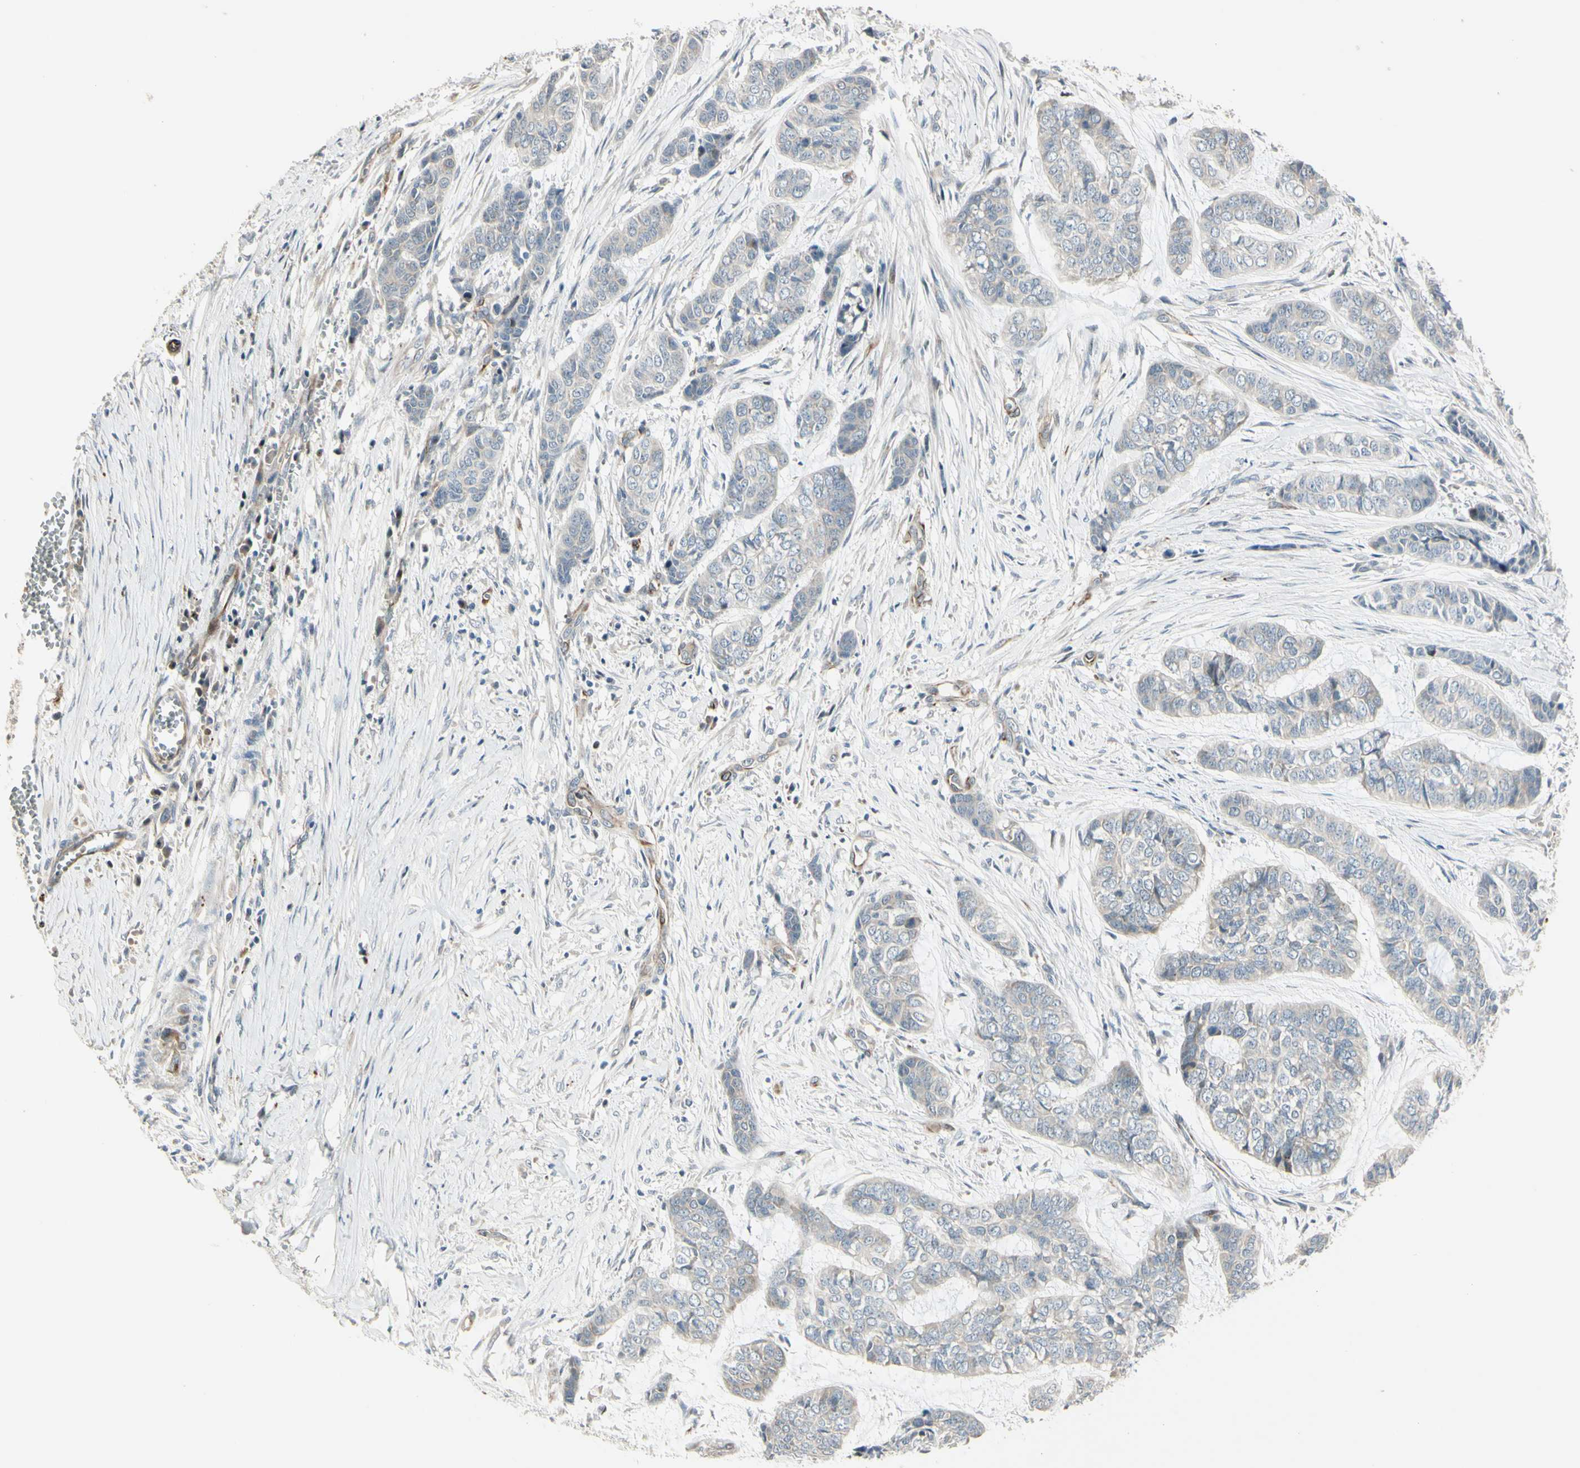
{"staining": {"intensity": "negative", "quantity": "none", "location": "none"}, "tissue": "skin cancer", "cell_type": "Tumor cells", "image_type": "cancer", "snomed": [{"axis": "morphology", "description": "Basal cell carcinoma"}, {"axis": "topography", "description": "Skin"}], "caption": "DAB immunohistochemical staining of human basal cell carcinoma (skin) exhibits no significant expression in tumor cells. (Brightfield microscopy of DAB (3,3'-diaminobenzidine) IHC at high magnification).", "gene": "NDFIP1", "patient": {"sex": "female", "age": 64}}